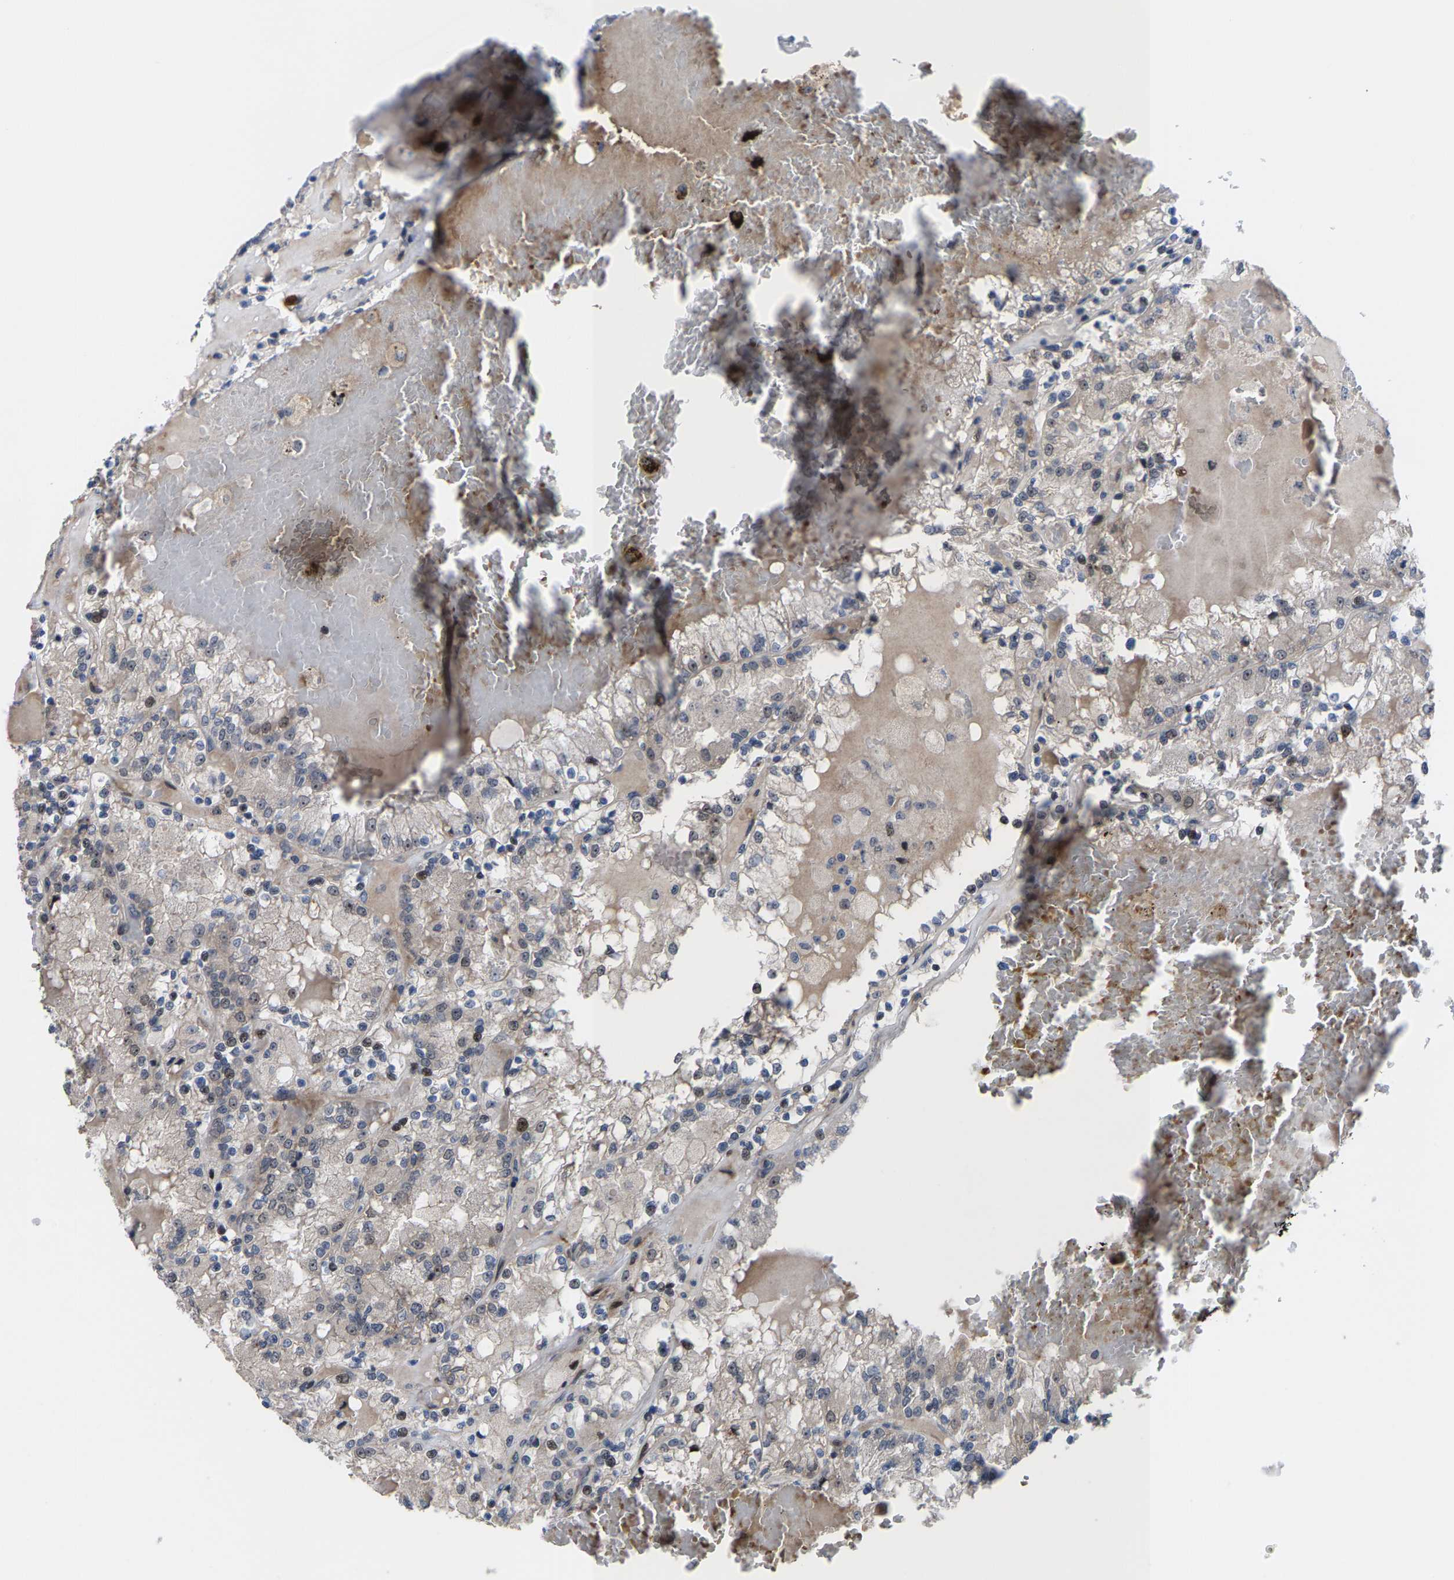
{"staining": {"intensity": "moderate", "quantity": "<25%", "location": "nuclear"}, "tissue": "renal cancer", "cell_type": "Tumor cells", "image_type": "cancer", "snomed": [{"axis": "morphology", "description": "Adenocarcinoma, NOS"}, {"axis": "topography", "description": "Kidney"}], "caption": "Immunohistochemical staining of human adenocarcinoma (renal) reveals moderate nuclear protein expression in approximately <25% of tumor cells. The protein of interest is stained brown, and the nuclei are stained in blue (DAB IHC with brightfield microscopy, high magnification).", "gene": "HAUS6", "patient": {"sex": "female", "age": 56}}